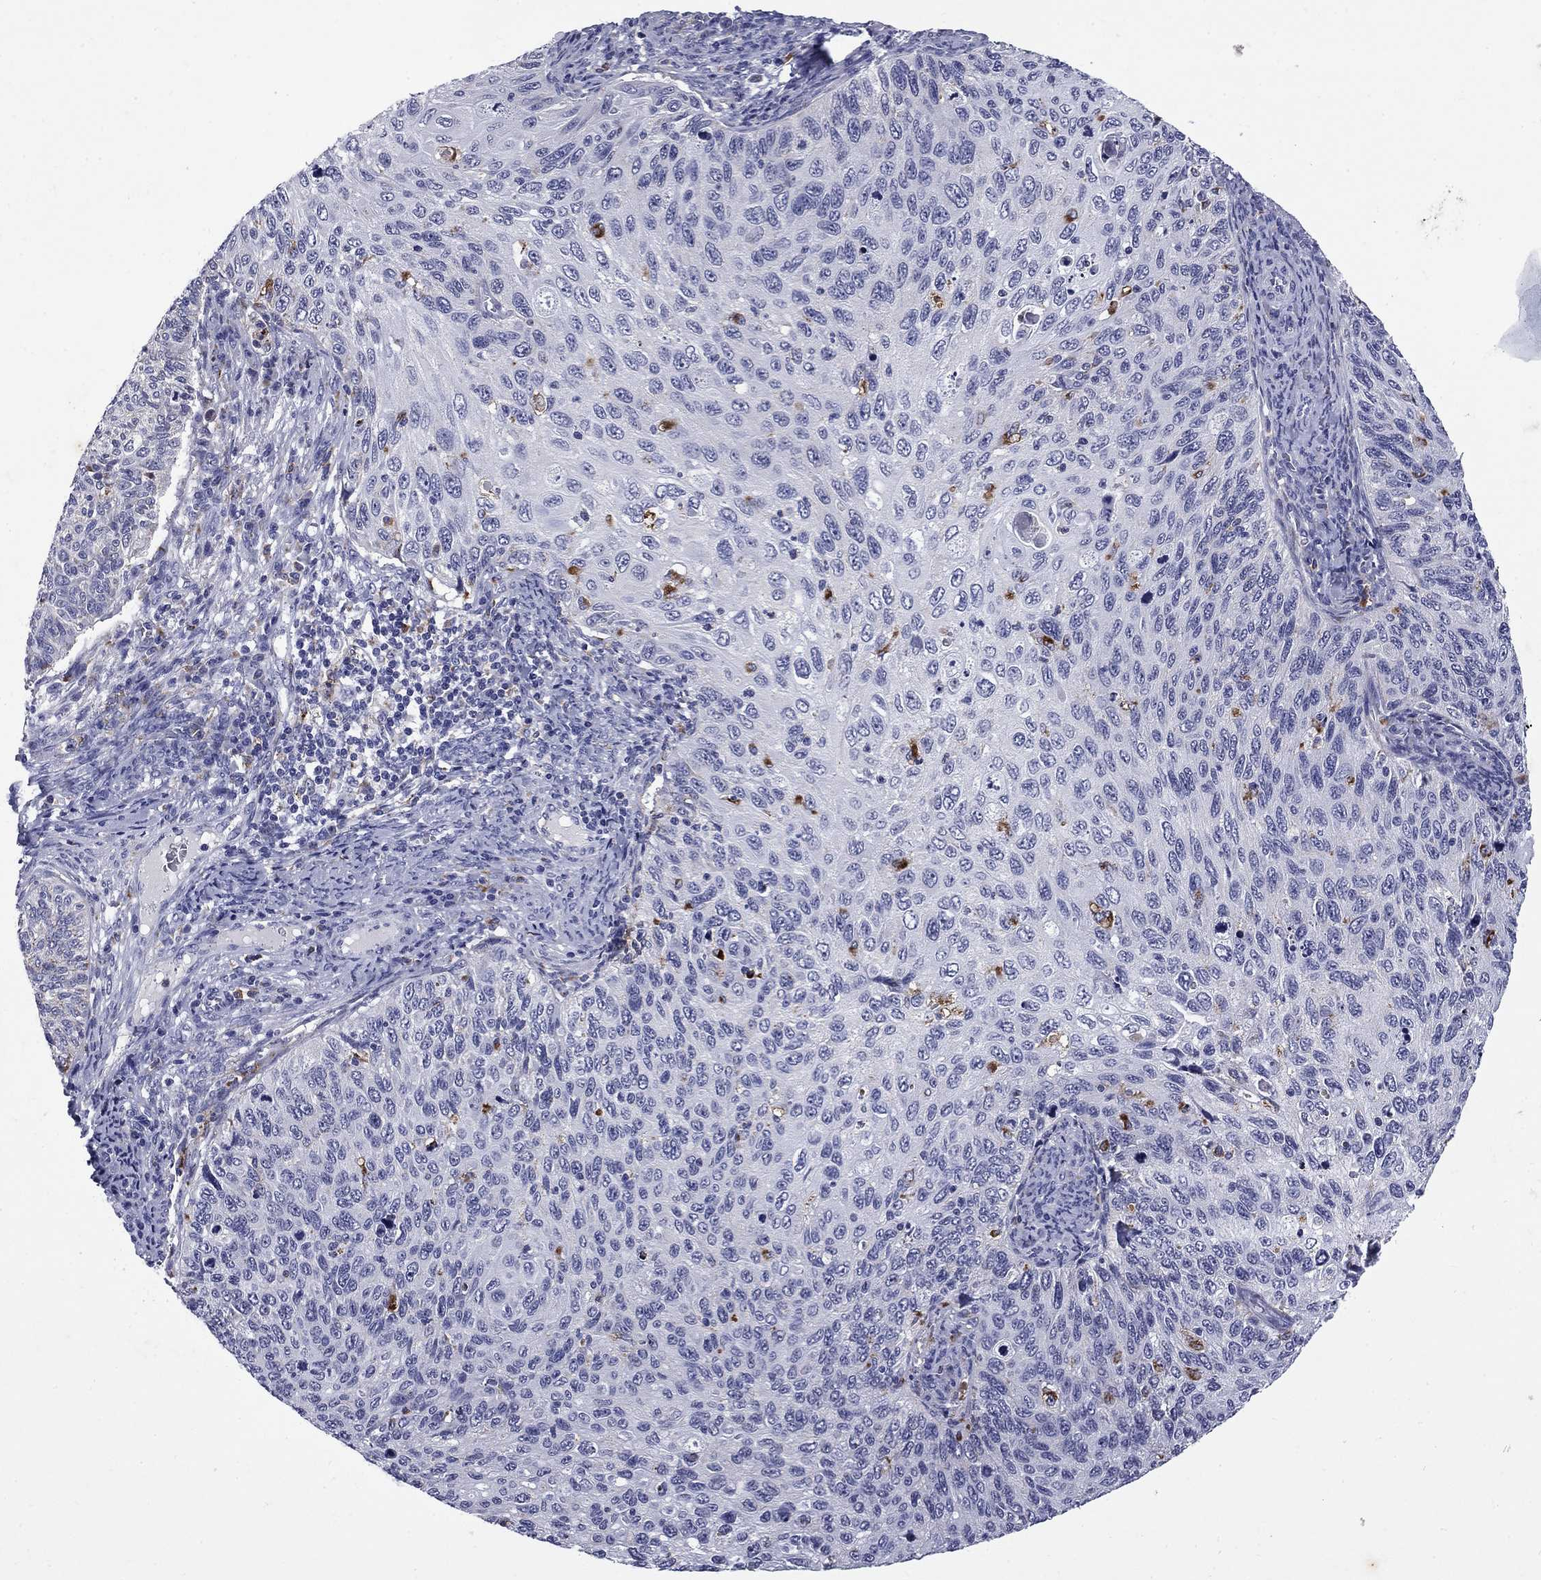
{"staining": {"intensity": "negative", "quantity": "none", "location": "none"}, "tissue": "cervical cancer", "cell_type": "Tumor cells", "image_type": "cancer", "snomed": [{"axis": "morphology", "description": "Squamous cell carcinoma, NOS"}, {"axis": "topography", "description": "Cervix"}], "caption": "The IHC histopathology image has no significant staining in tumor cells of squamous cell carcinoma (cervical) tissue. The staining is performed using DAB brown chromogen with nuclei counter-stained in using hematoxylin.", "gene": "MADCAM1", "patient": {"sex": "female", "age": 70}}